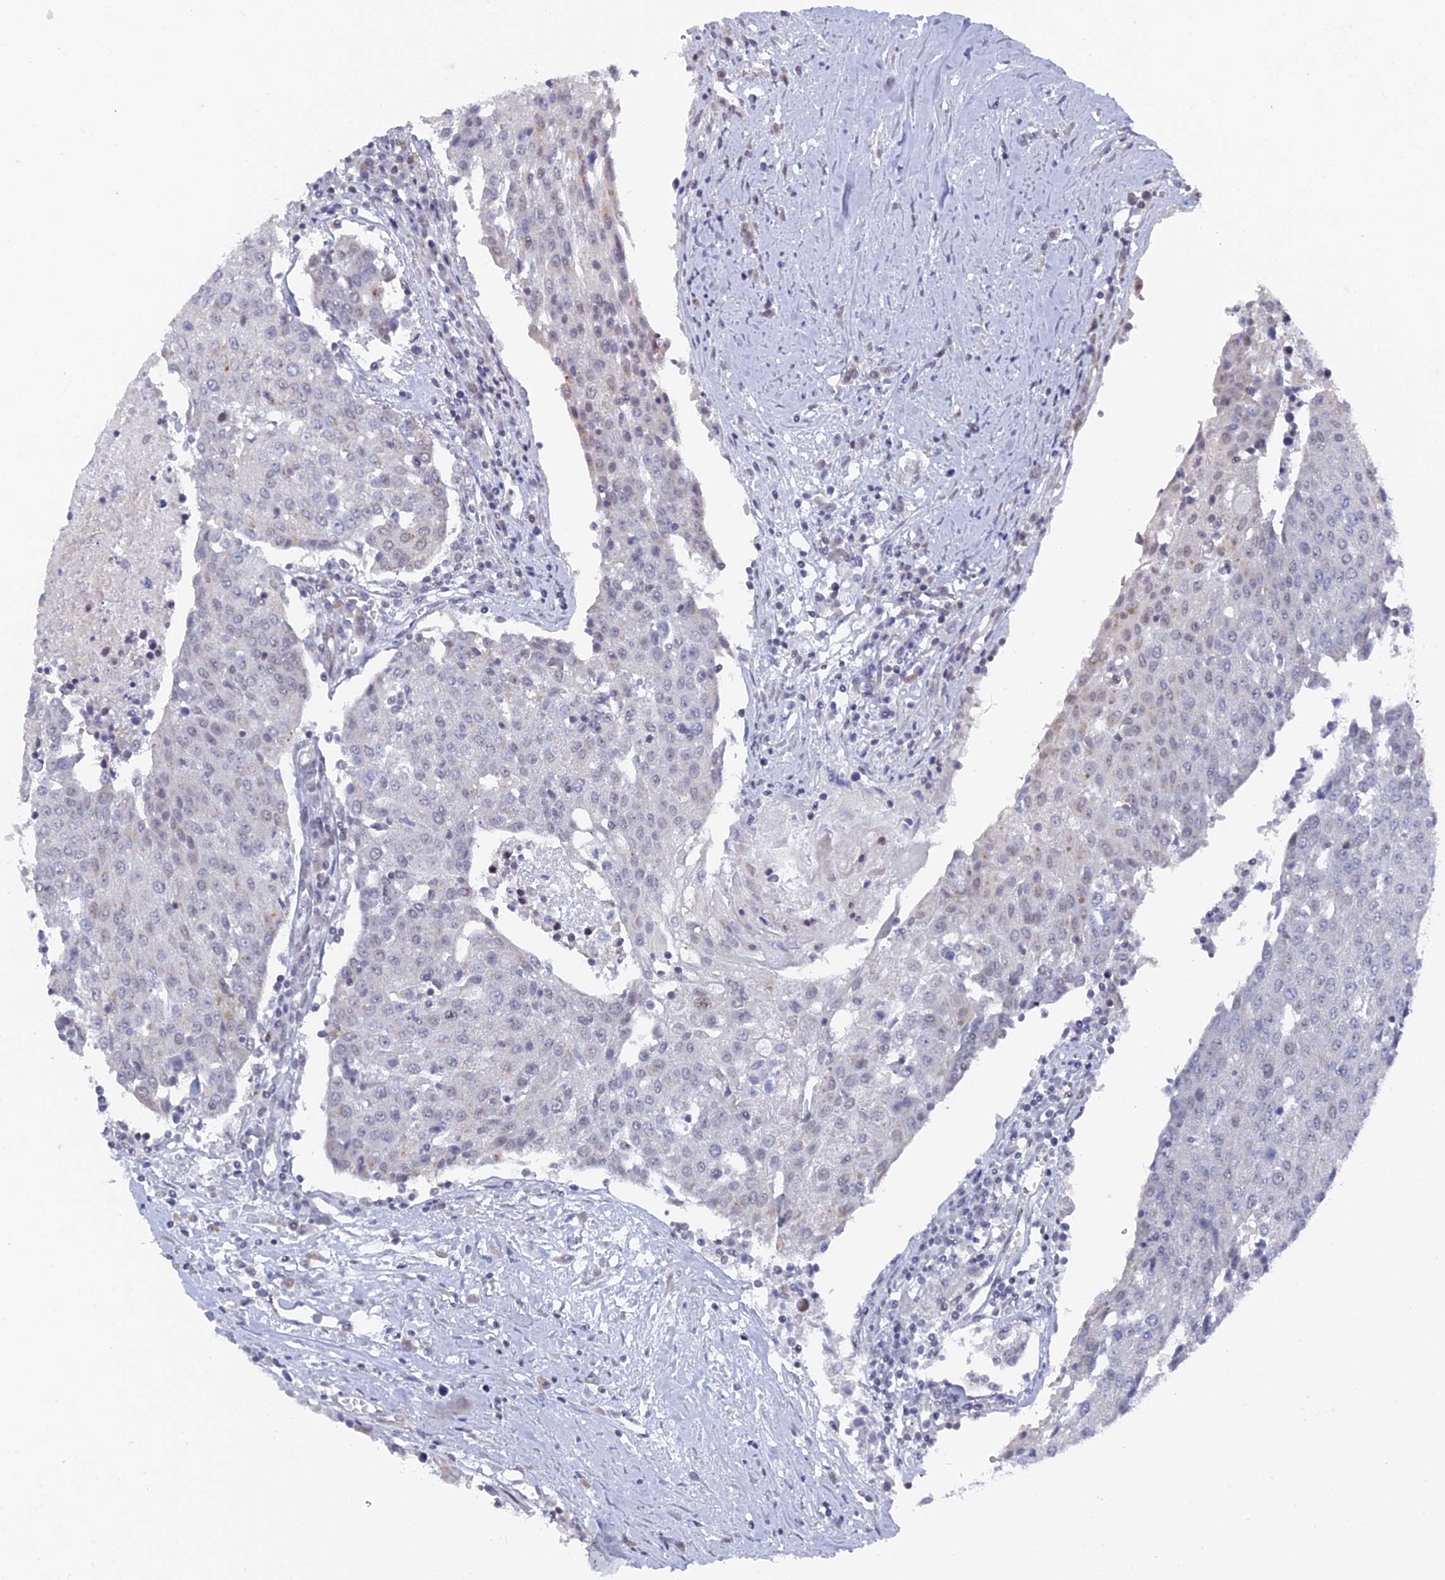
{"staining": {"intensity": "negative", "quantity": "none", "location": "none"}, "tissue": "urothelial cancer", "cell_type": "Tumor cells", "image_type": "cancer", "snomed": [{"axis": "morphology", "description": "Urothelial carcinoma, High grade"}, {"axis": "topography", "description": "Urinary bladder"}], "caption": "An image of human urothelial carcinoma (high-grade) is negative for staining in tumor cells. The staining was performed using DAB to visualize the protein expression in brown, while the nuclei were stained in blue with hematoxylin (Magnification: 20x).", "gene": "FHIP2A", "patient": {"sex": "female", "age": 85}}